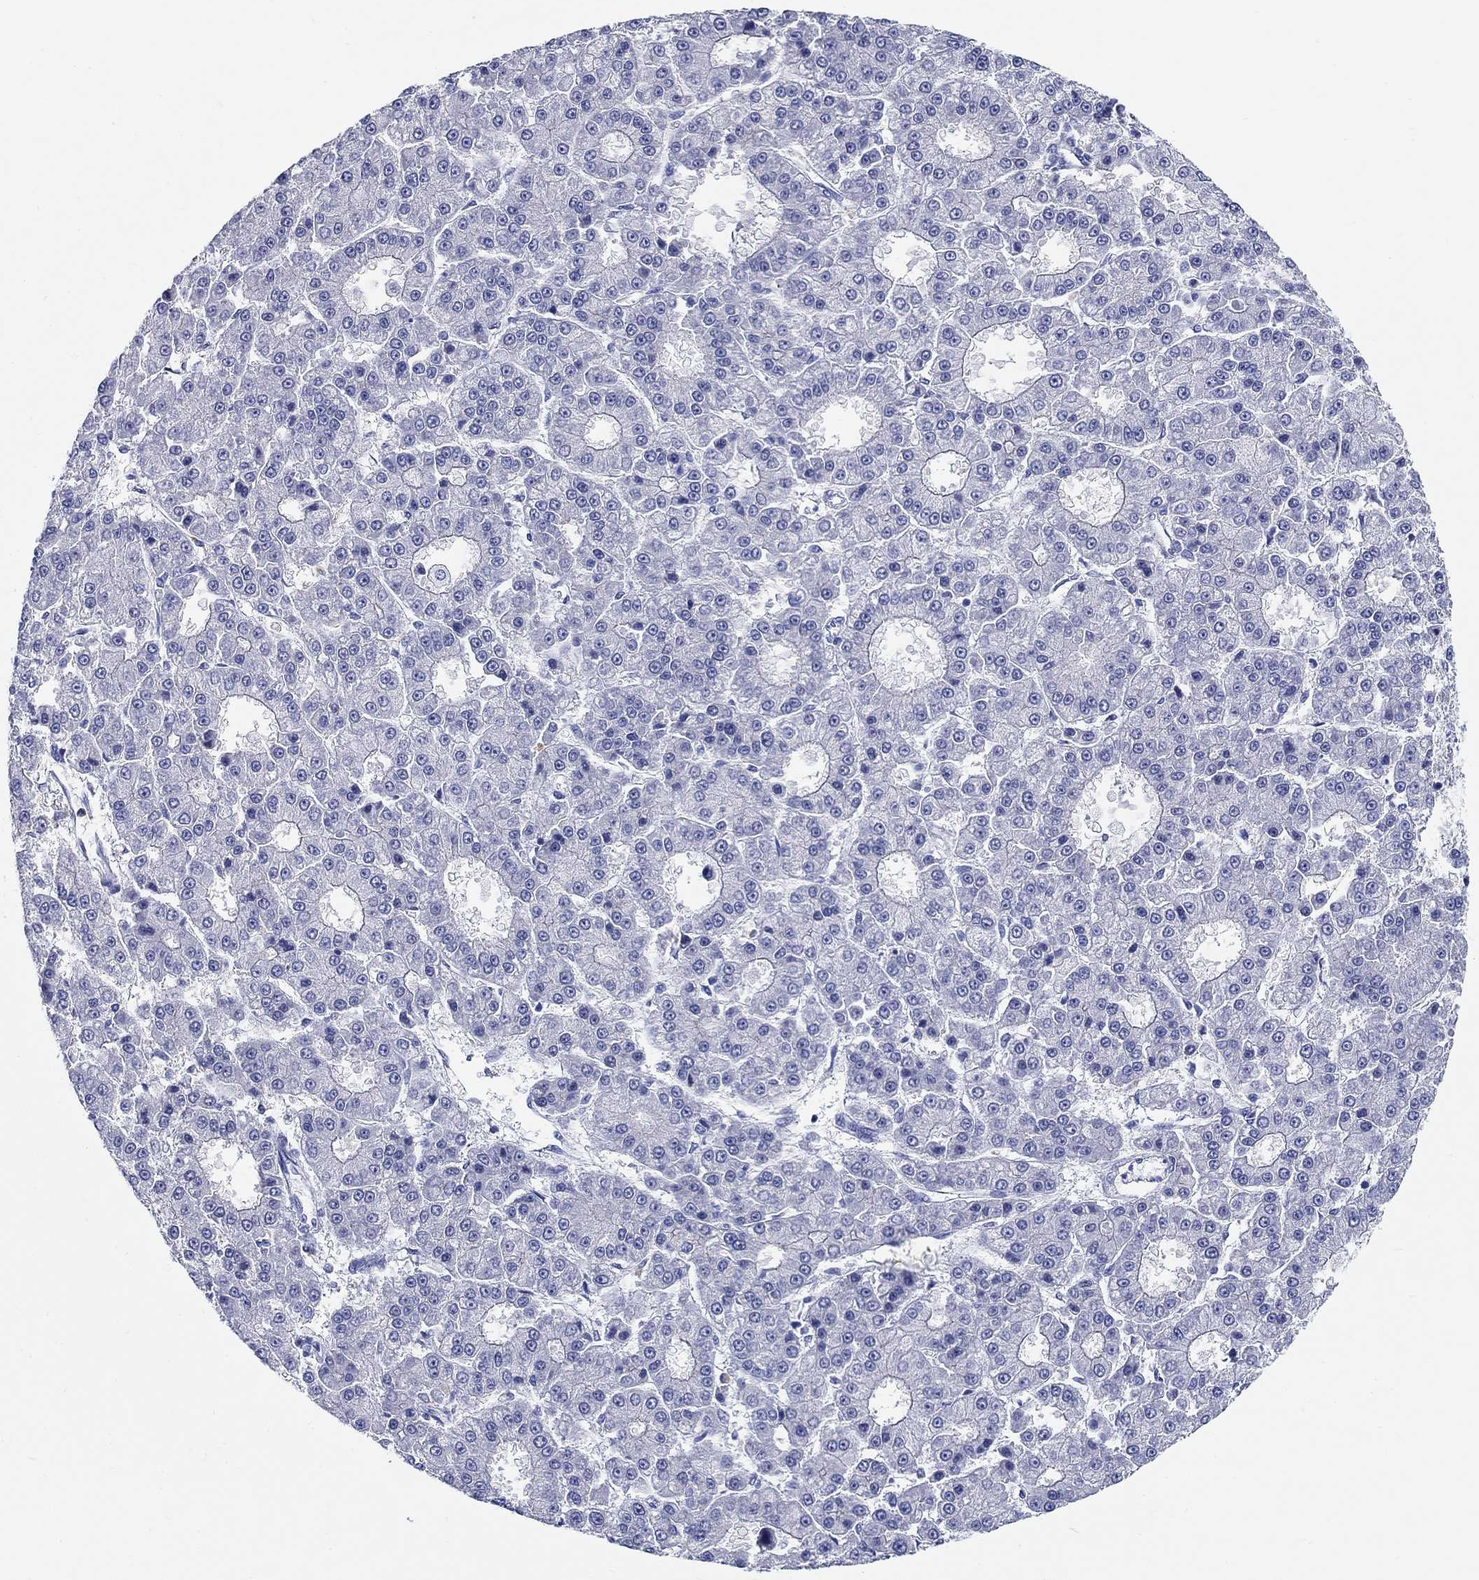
{"staining": {"intensity": "negative", "quantity": "none", "location": "none"}, "tissue": "liver cancer", "cell_type": "Tumor cells", "image_type": "cancer", "snomed": [{"axis": "morphology", "description": "Carcinoma, Hepatocellular, NOS"}, {"axis": "topography", "description": "Liver"}], "caption": "High power microscopy micrograph of an IHC micrograph of liver cancer (hepatocellular carcinoma), revealing no significant expression in tumor cells.", "gene": "RAP1GAP", "patient": {"sex": "male", "age": 70}}